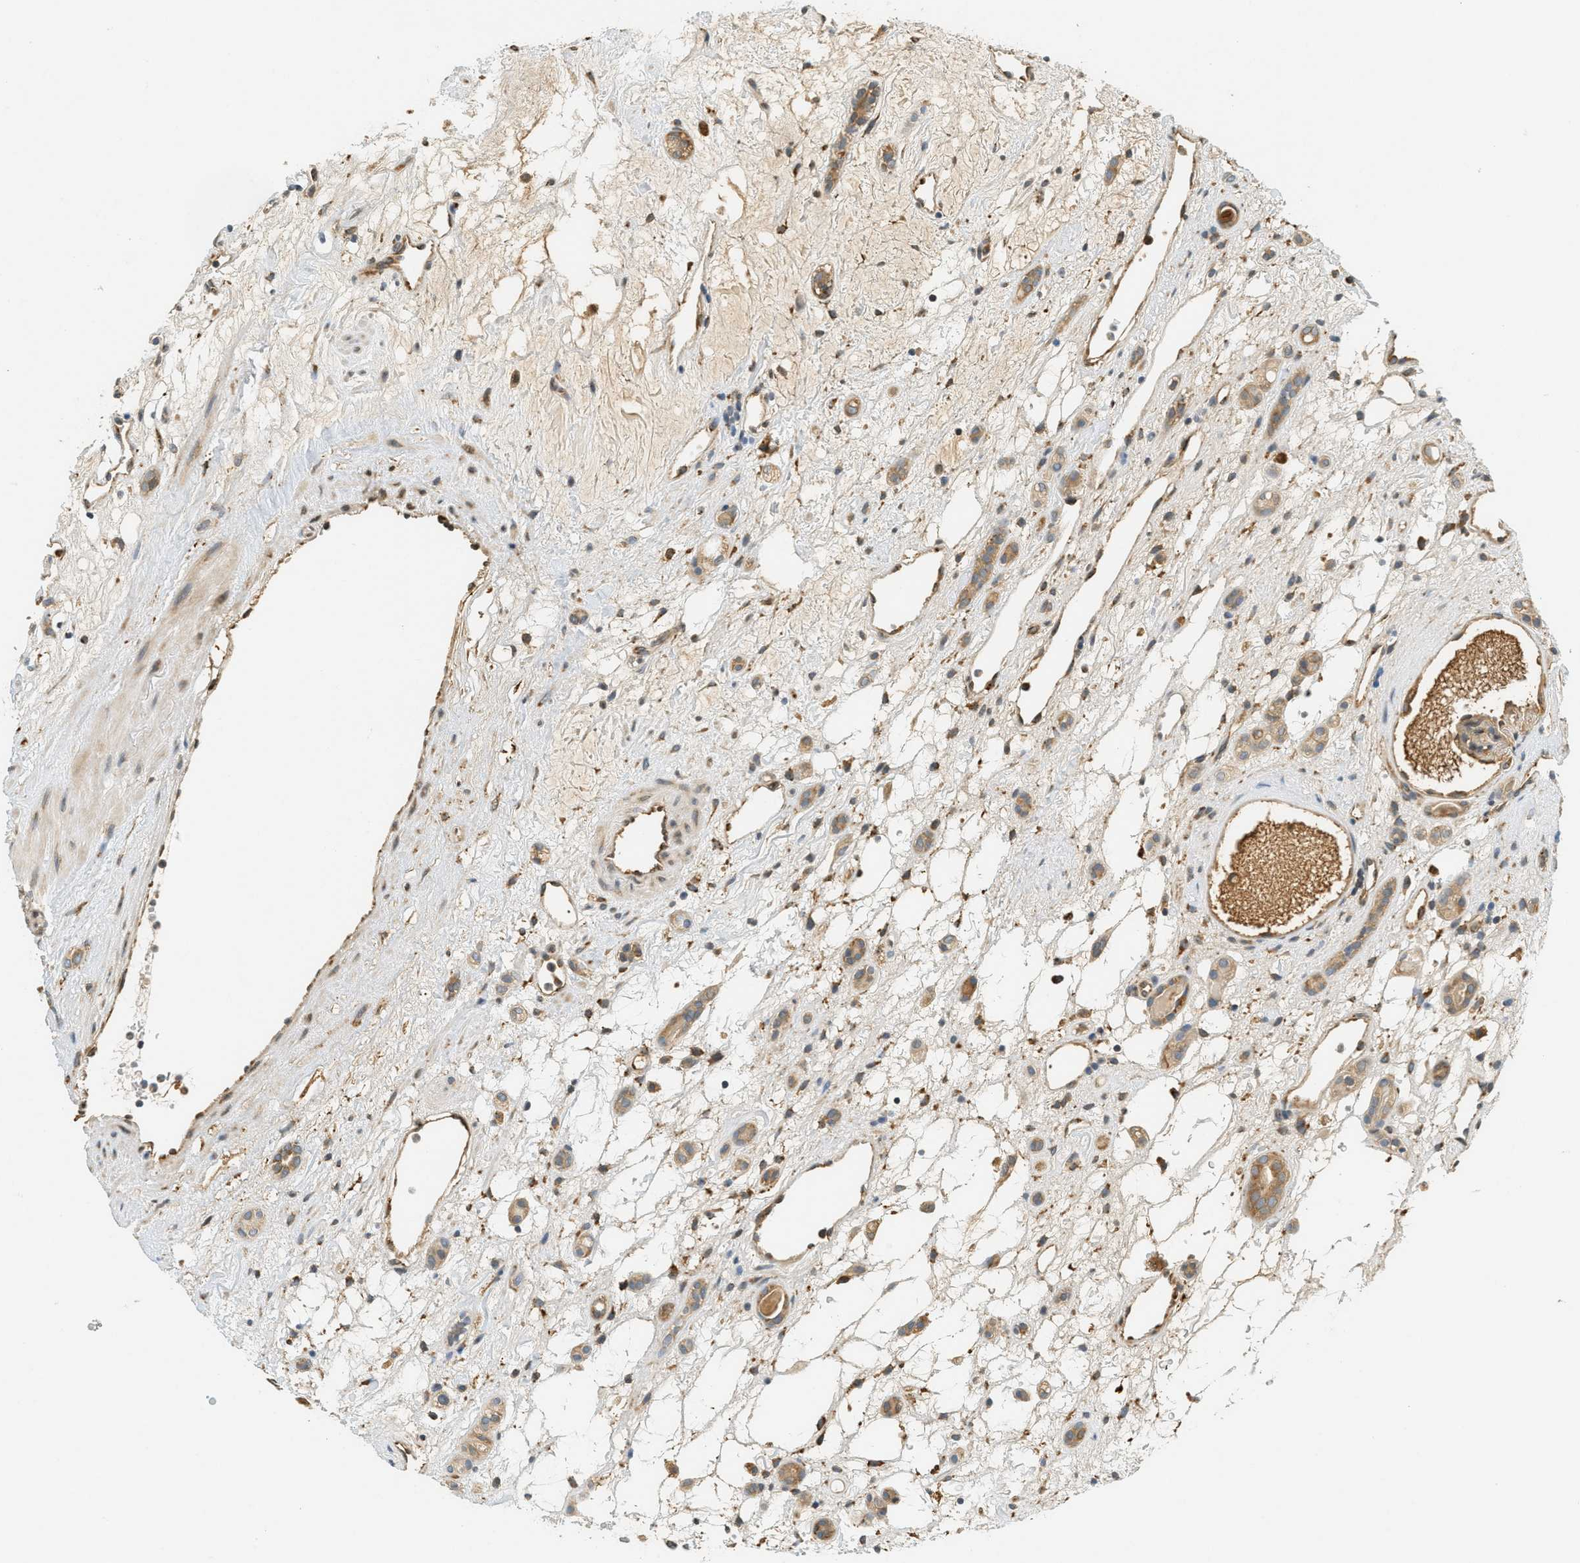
{"staining": {"intensity": "weak", "quantity": ">75%", "location": "cytoplasmic/membranous"}, "tissue": "renal cancer", "cell_type": "Tumor cells", "image_type": "cancer", "snomed": [{"axis": "morphology", "description": "Adenocarcinoma, NOS"}, {"axis": "topography", "description": "Kidney"}], "caption": "Immunohistochemistry of adenocarcinoma (renal) exhibits low levels of weak cytoplasmic/membranous expression in approximately >75% of tumor cells.", "gene": "PDK1", "patient": {"sex": "female", "age": 60}}